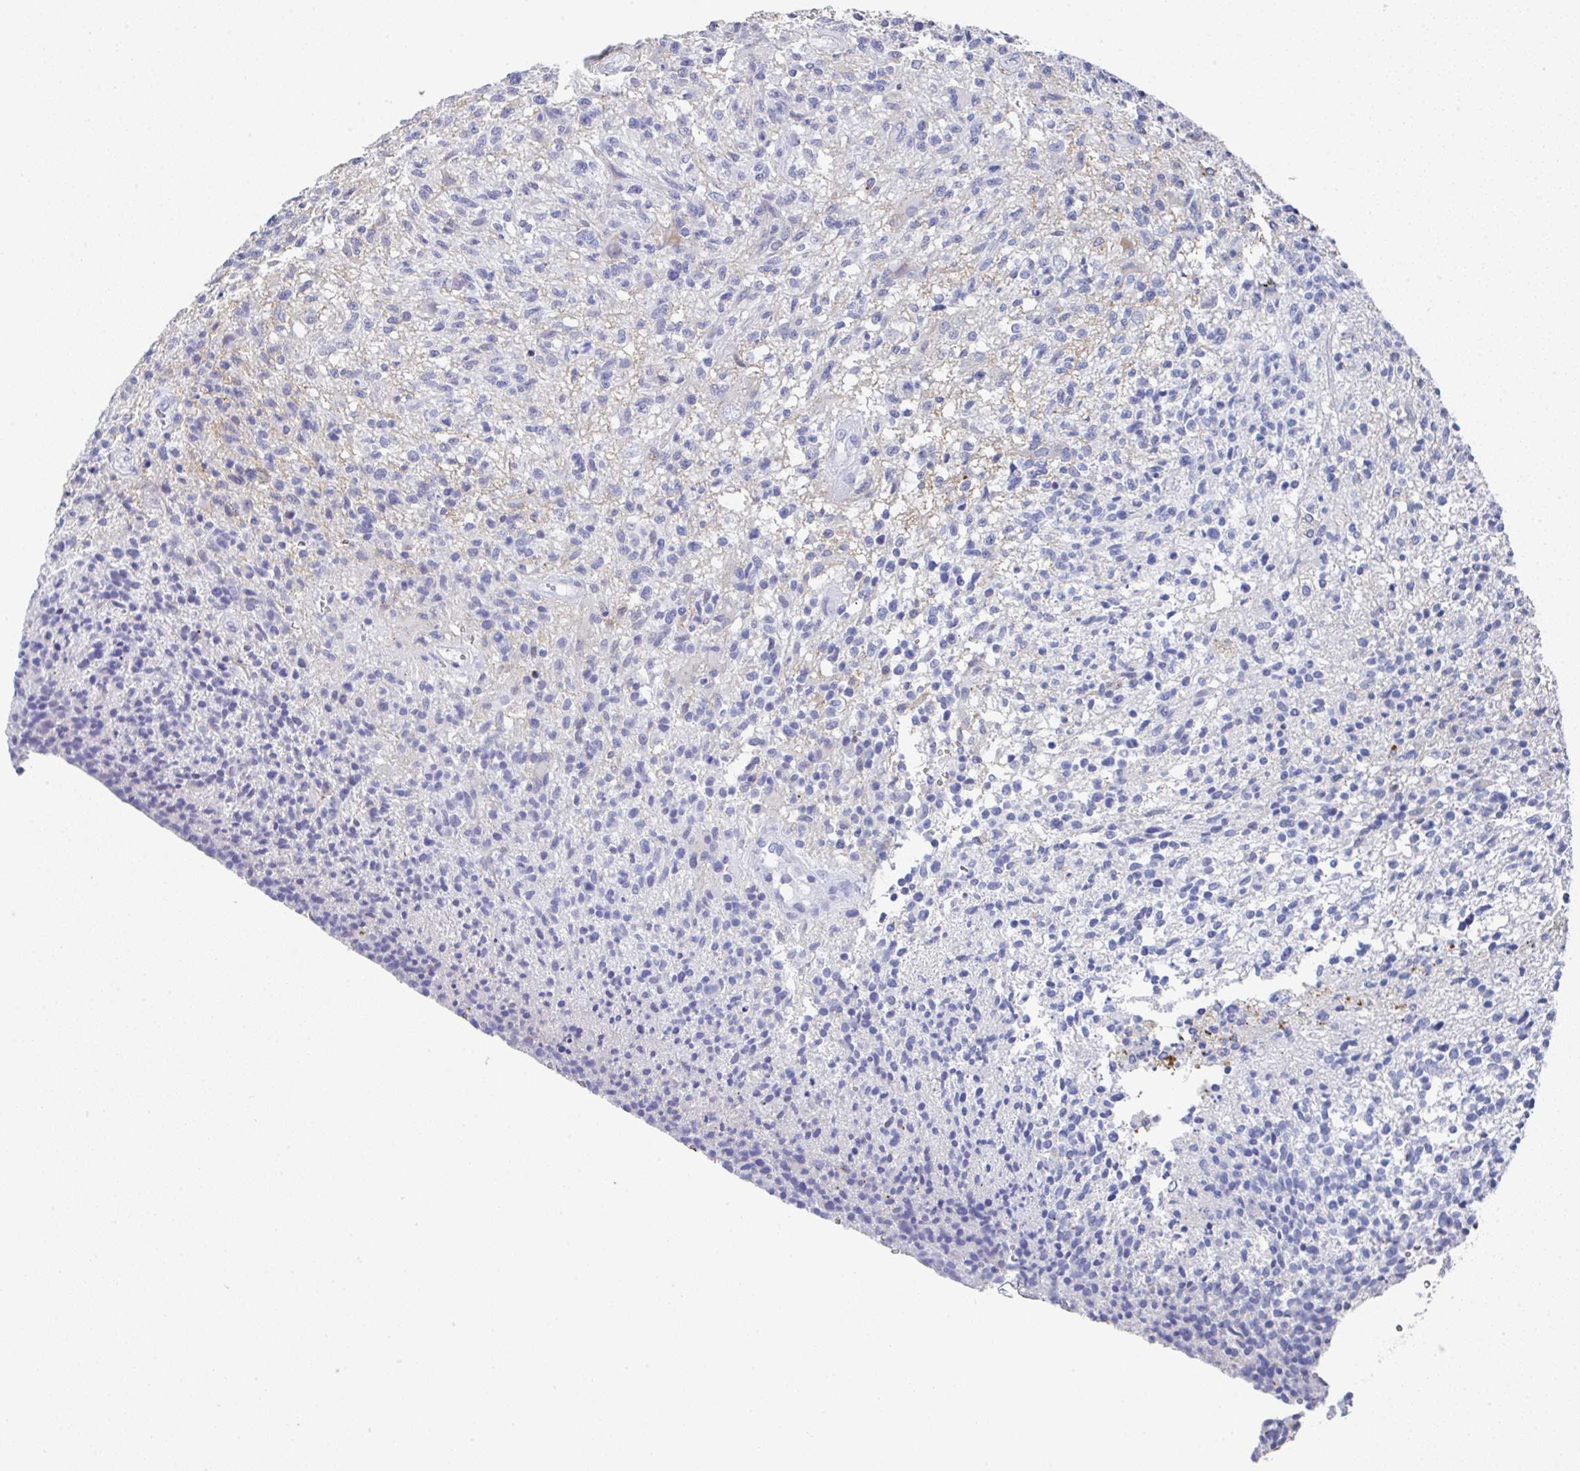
{"staining": {"intensity": "negative", "quantity": "none", "location": "none"}, "tissue": "glioma", "cell_type": "Tumor cells", "image_type": "cancer", "snomed": [{"axis": "morphology", "description": "Glioma, malignant, High grade"}, {"axis": "topography", "description": "Brain"}], "caption": "Immunohistochemistry (IHC) histopathology image of neoplastic tissue: human glioma stained with DAB displays no significant protein expression in tumor cells.", "gene": "TNFRSF8", "patient": {"sex": "male", "age": 56}}